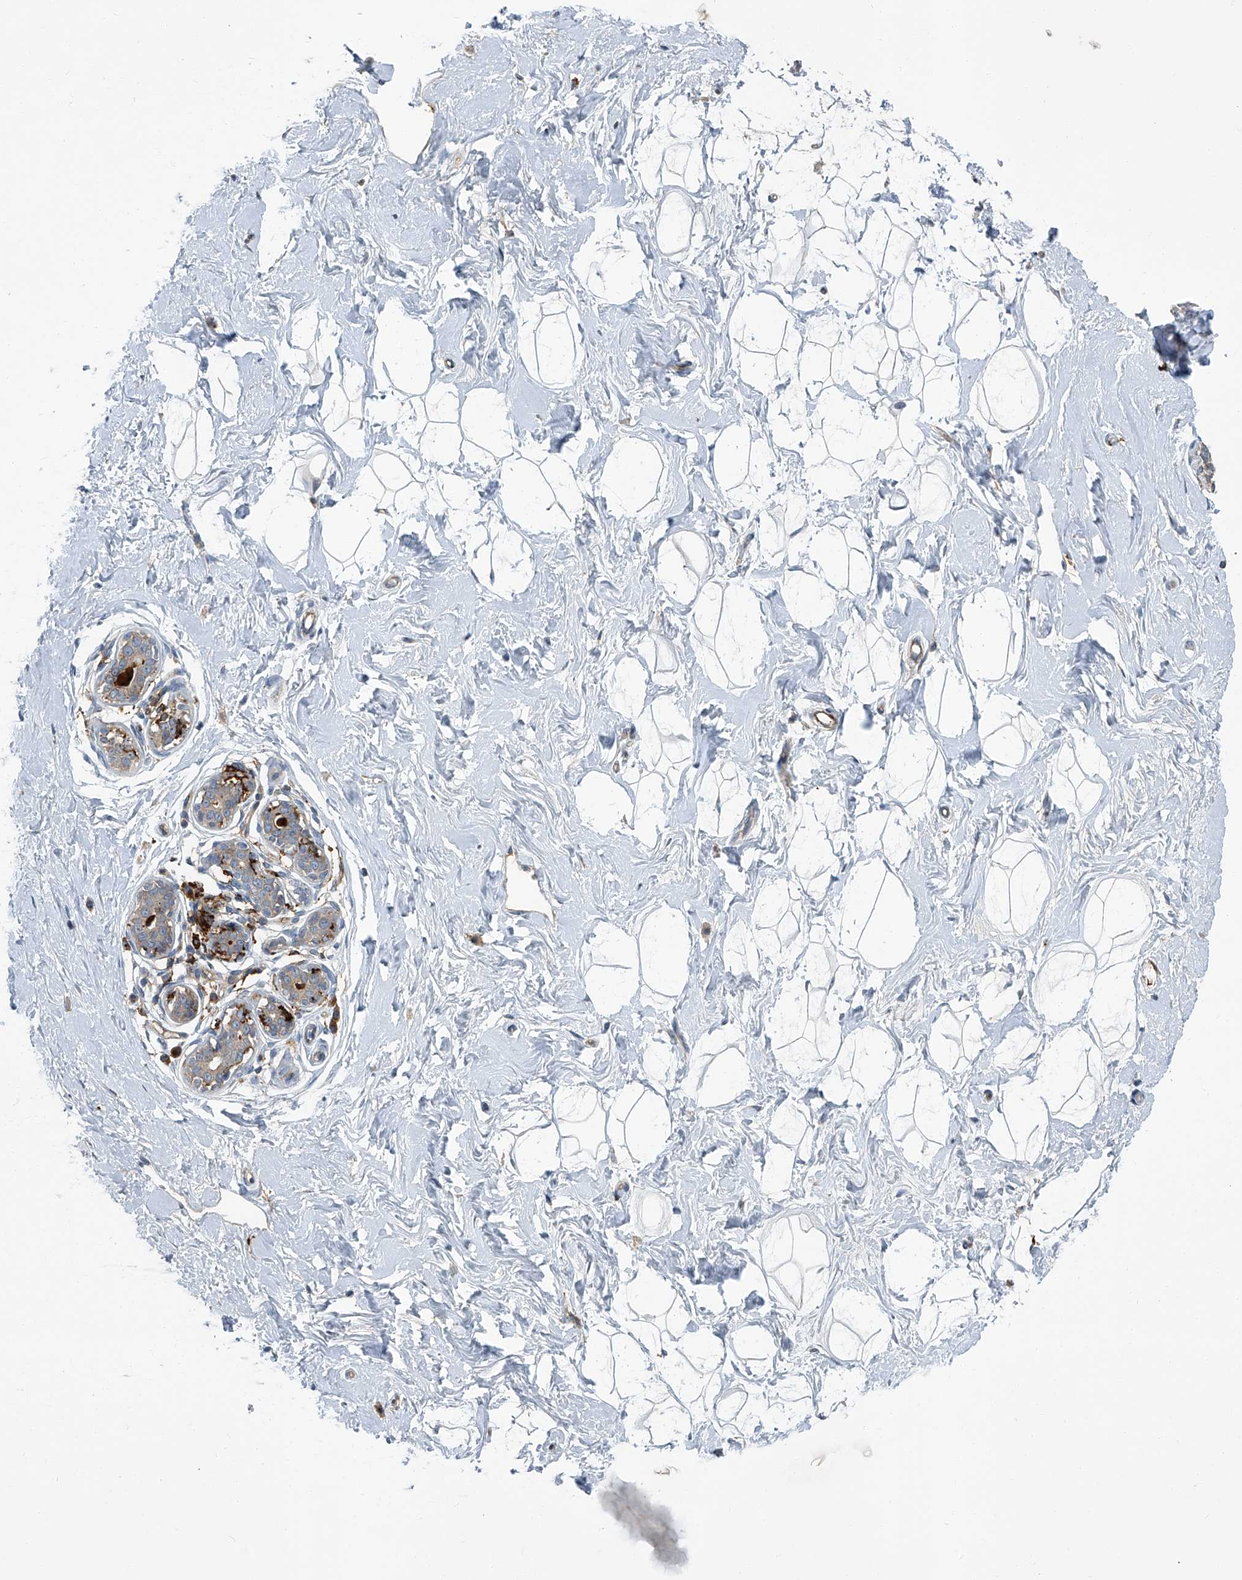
{"staining": {"intensity": "negative", "quantity": "none", "location": "none"}, "tissue": "breast", "cell_type": "Adipocytes", "image_type": "normal", "snomed": [{"axis": "morphology", "description": "Normal tissue, NOS"}, {"axis": "morphology", "description": "Adenoma, NOS"}, {"axis": "topography", "description": "Breast"}], "caption": "Immunohistochemical staining of unremarkable human breast shows no significant expression in adipocytes.", "gene": "FAM167A", "patient": {"sex": "female", "age": 23}}